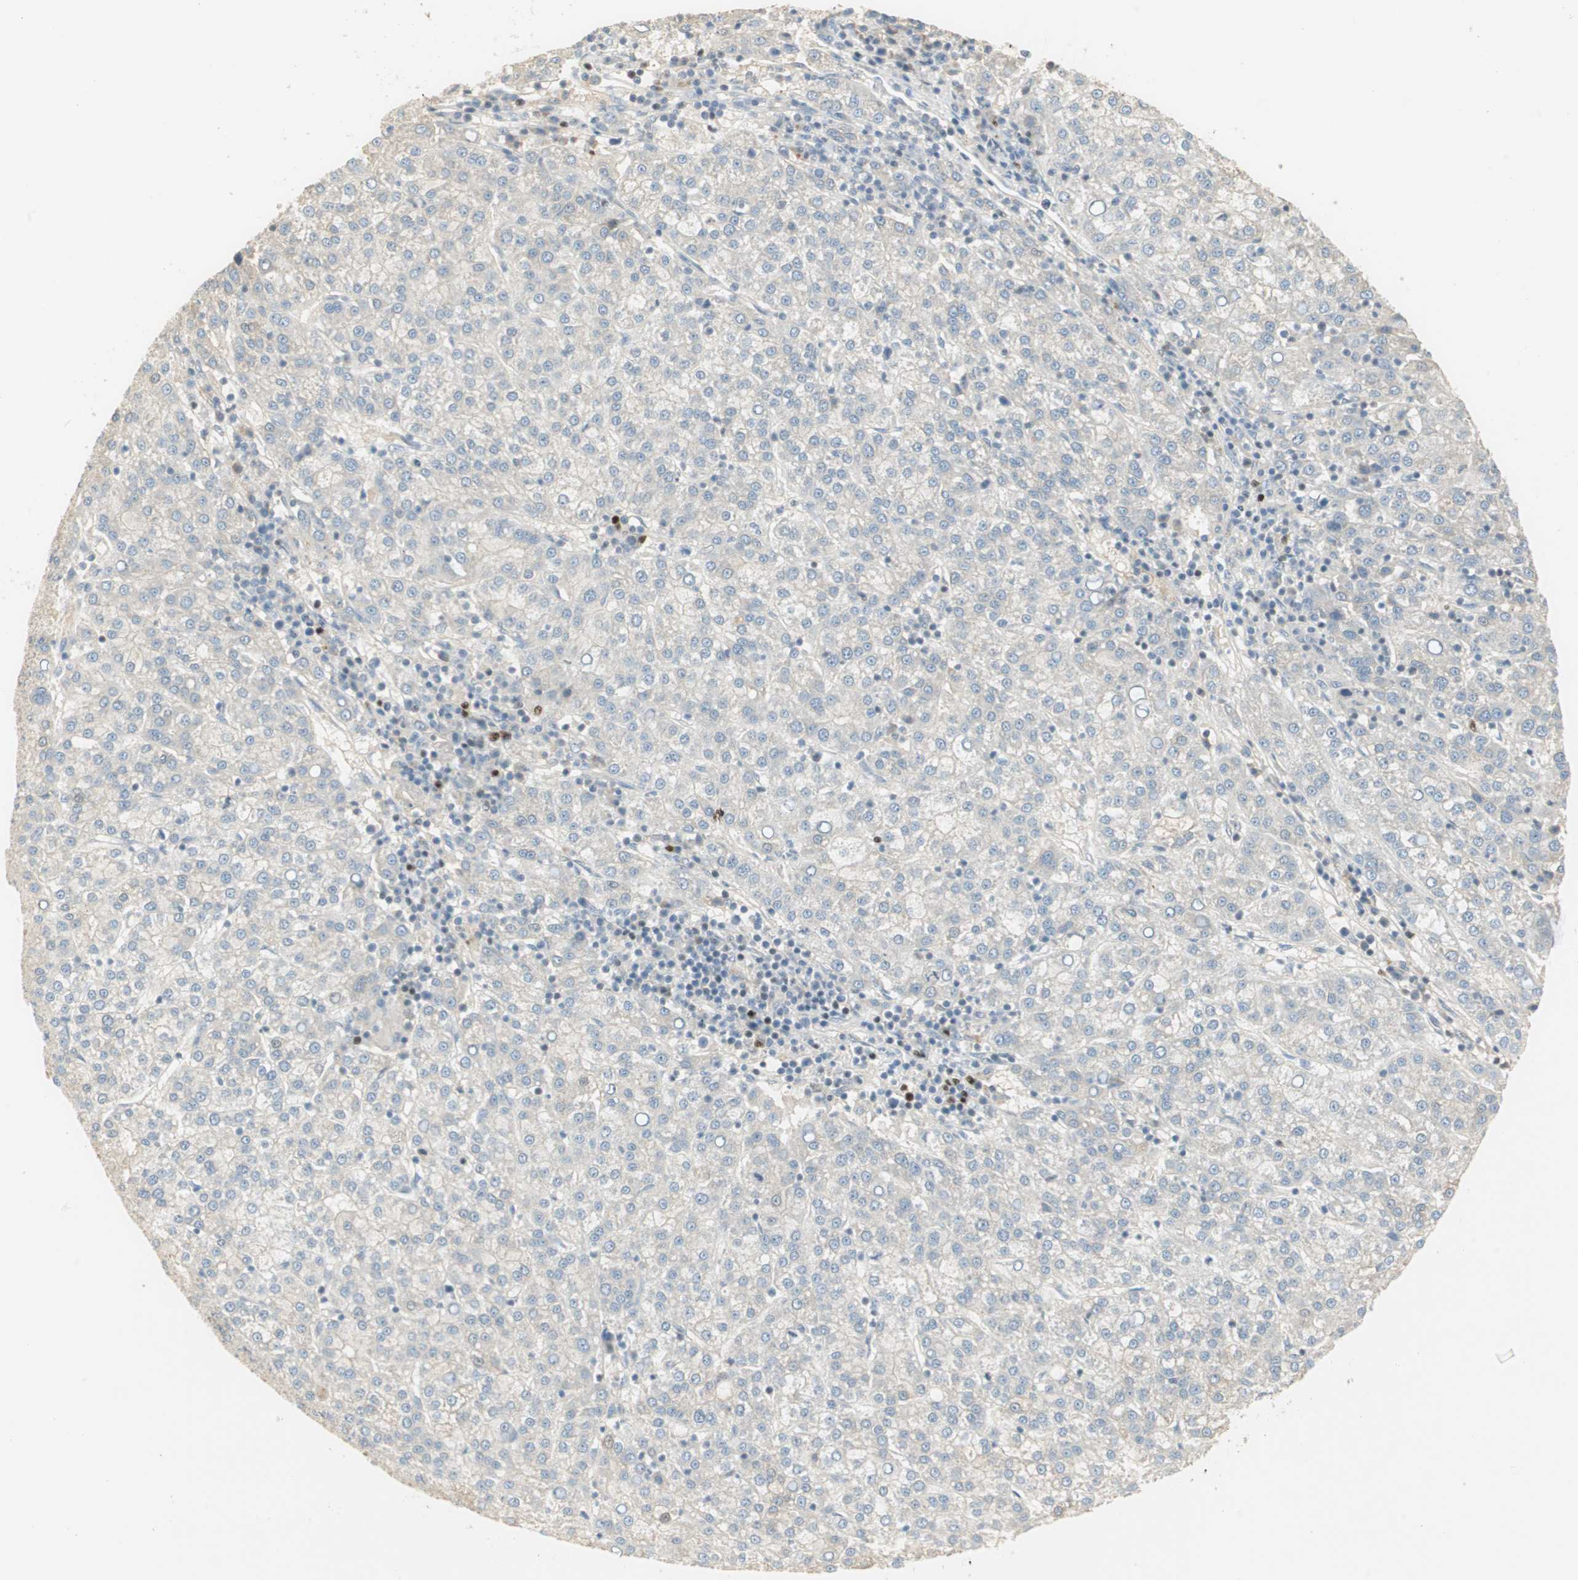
{"staining": {"intensity": "negative", "quantity": "none", "location": "none"}, "tissue": "liver cancer", "cell_type": "Tumor cells", "image_type": "cancer", "snomed": [{"axis": "morphology", "description": "Carcinoma, Hepatocellular, NOS"}, {"axis": "topography", "description": "Liver"}], "caption": "This is a micrograph of IHC staining of liver cancer (hepatocellular carcinoma), which shows no expression in tumor cells.", "gene": "RUNX2", "patient": {"sex": "female", "age": 58}}